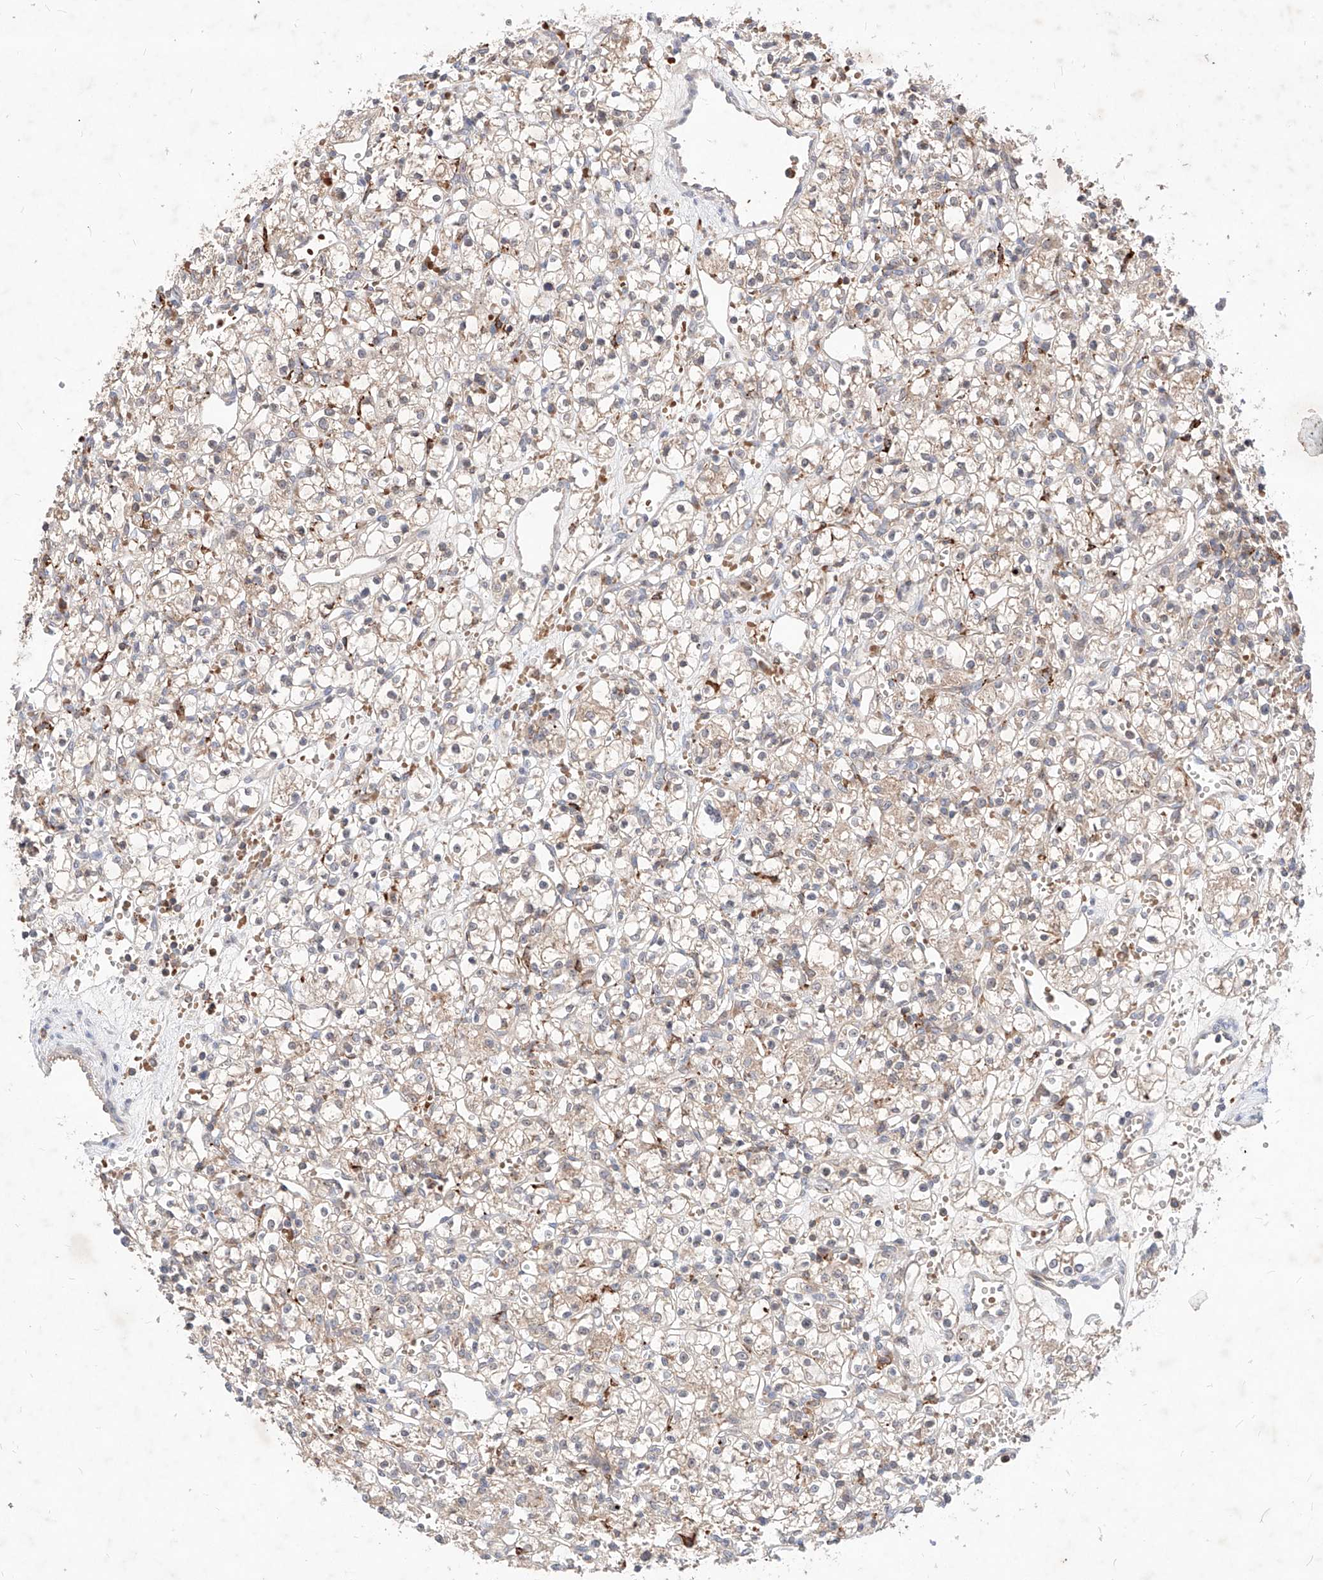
{"staining": {"intensity": "weak", "quantity": "25%-75%", "location": "cytoplasmic/membranous"}, "tissue": "renal cancer", "cell_type": "Tumor cells", "image_type": "cancer", "snomed": [{"axis": "morphology", "description": "Adenocarcinoma, NOS"}, {"axis": "topography", "description": "Kidney"}], "caption": "A low amount of weak cytoplasmic/membranous positivity is present in approximately 25%-75% of tumor cells in renal cancer (adenocarcinoma) tissue.", "gene": "TSNAX", "patient": {"sex": "female", "age": 59}}